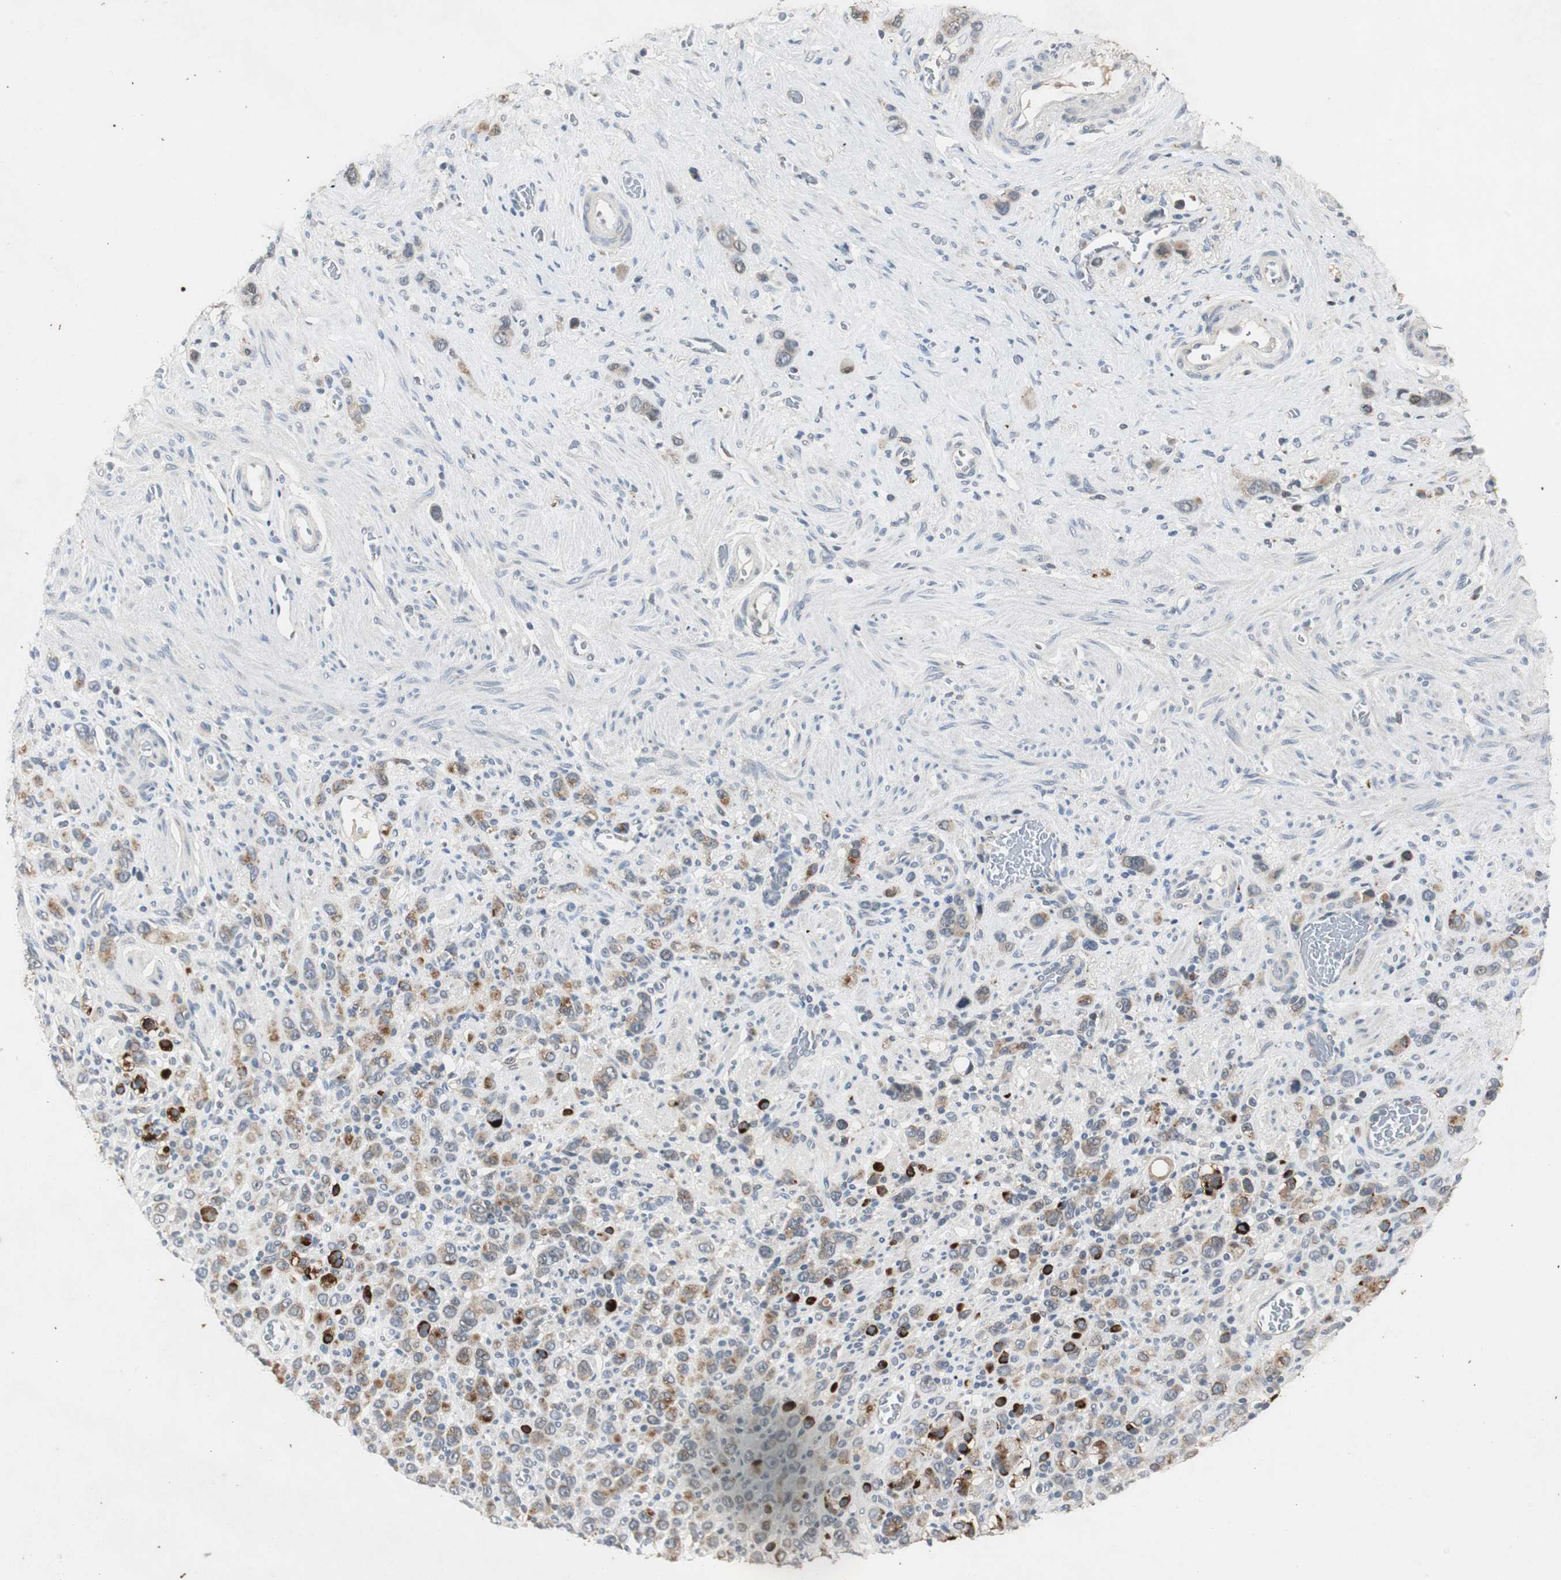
{"staining": {"intensity": "moderate", "quantity": ">75%", "location": "cytoplasmic/membranous"}, "tissue": "stomach cancer", "cell_type": "Tumor cells", "image_type": "cancer", "snomed": [{"axis": "morphology", "description": "Normal tissue, NOS"}, {"axis": "morphology", "description": "Adenocarcinoma, NOS"}, {"axis": "morphology", "description": "Adenocarcinoma, High grade"}, {"axis": "topography", "description": "Stomach, upper"}, {"axis": "topography", "description": "Stomach"}], "caption": "The image displays staining of stomach cancer, revealing moderate cytoplasmic/membranous protein staining (brown color) within tumor cells.", "gene": "PTPRN2", "patient": {"sex": "female", "age": 65}}